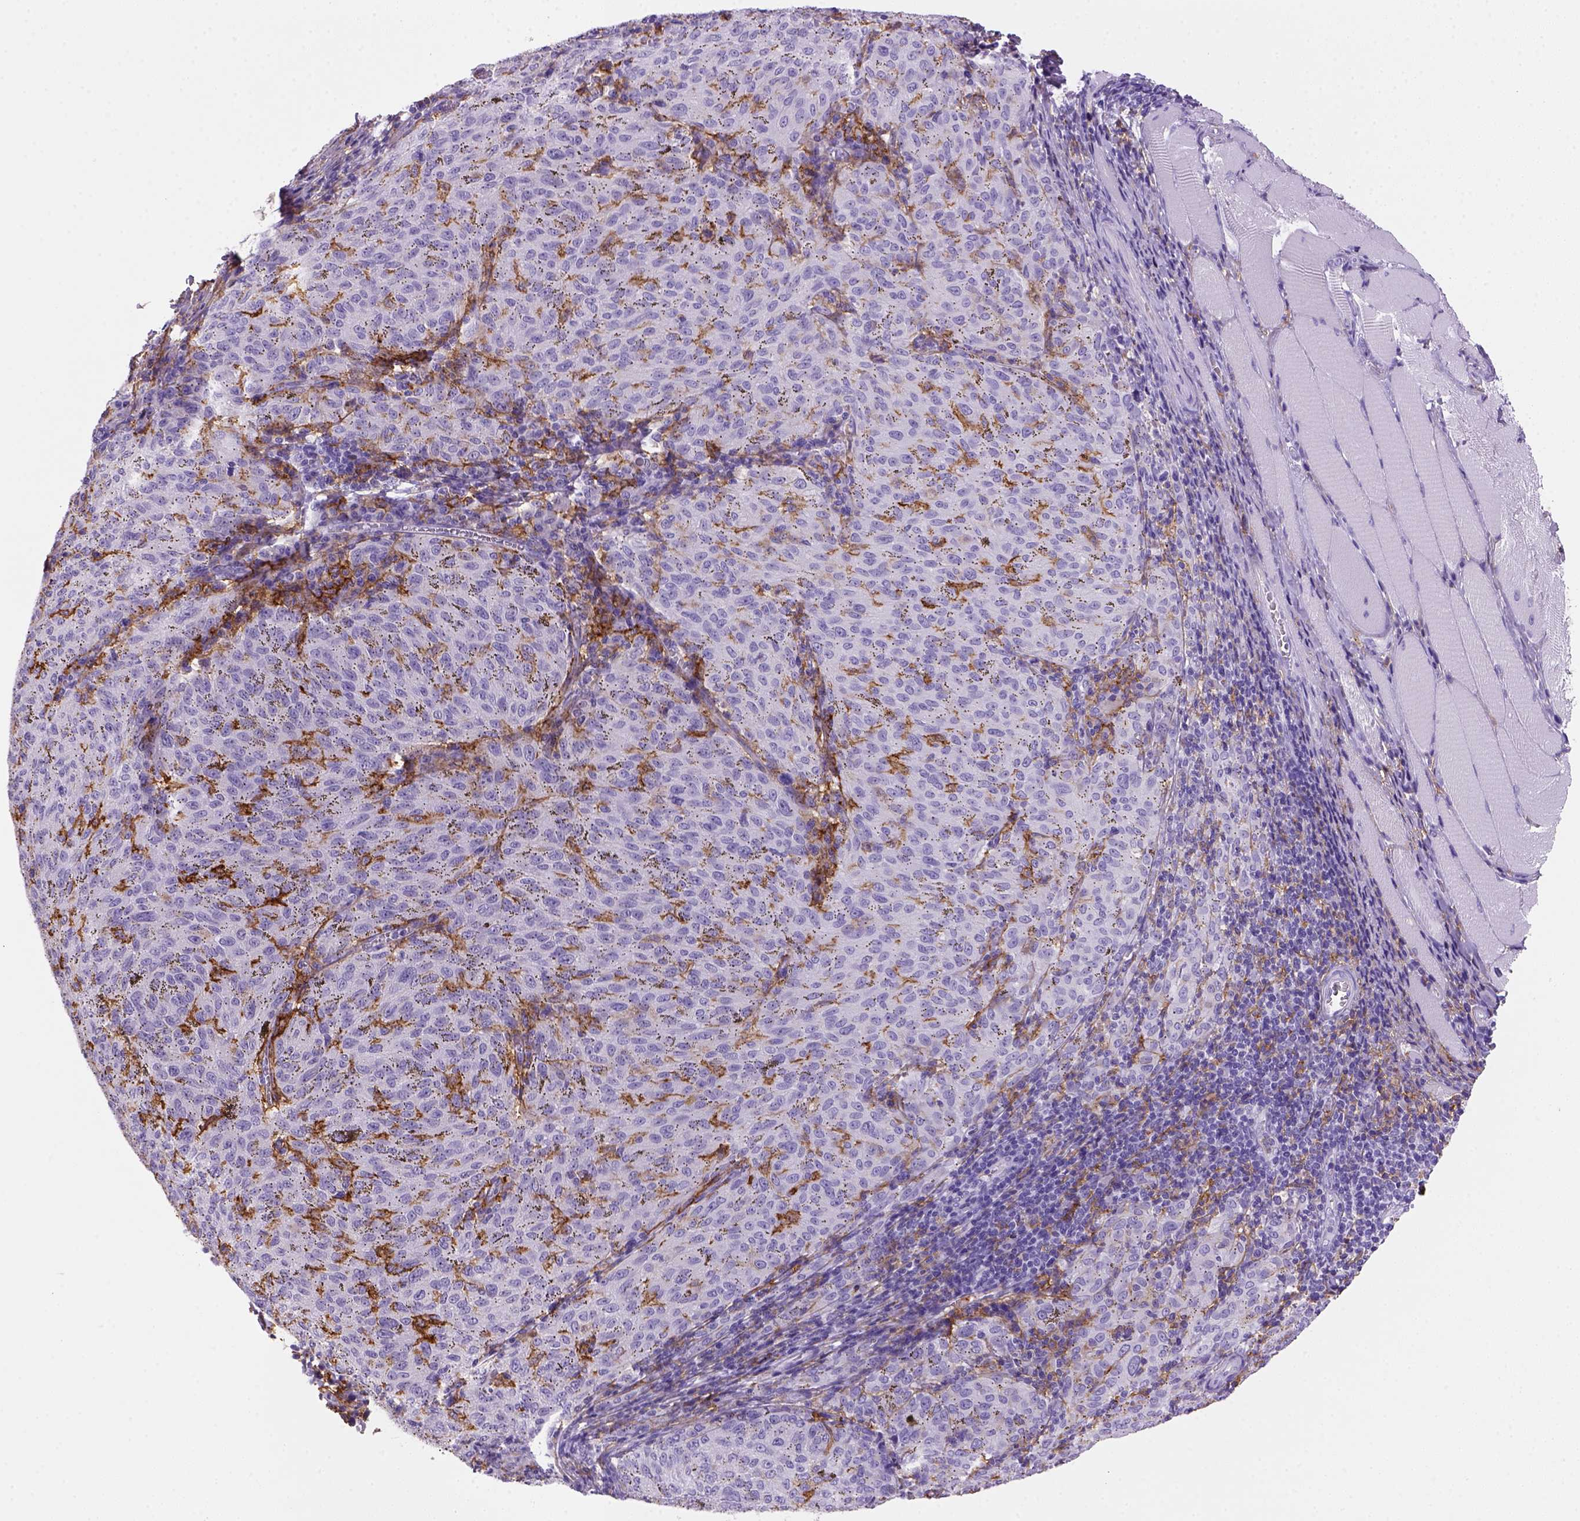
{"staining": {"intensity": "negative", "quantity": "none", "location": "none"}, "tissue": "melanoma", "cell_type": "Tumor cells", "image_type": "cancer", "snomed": [{"axis": "morphology", "description": "Malignant melanoma, NOS"}, {"axis": "topography", "description": "Skin"}], "caption": "Micrograph shows no significant protein positivity in tumor cells of malignant melanoma.", "gene": "CD14", "patient": {"sex": "female", "age": 72}}